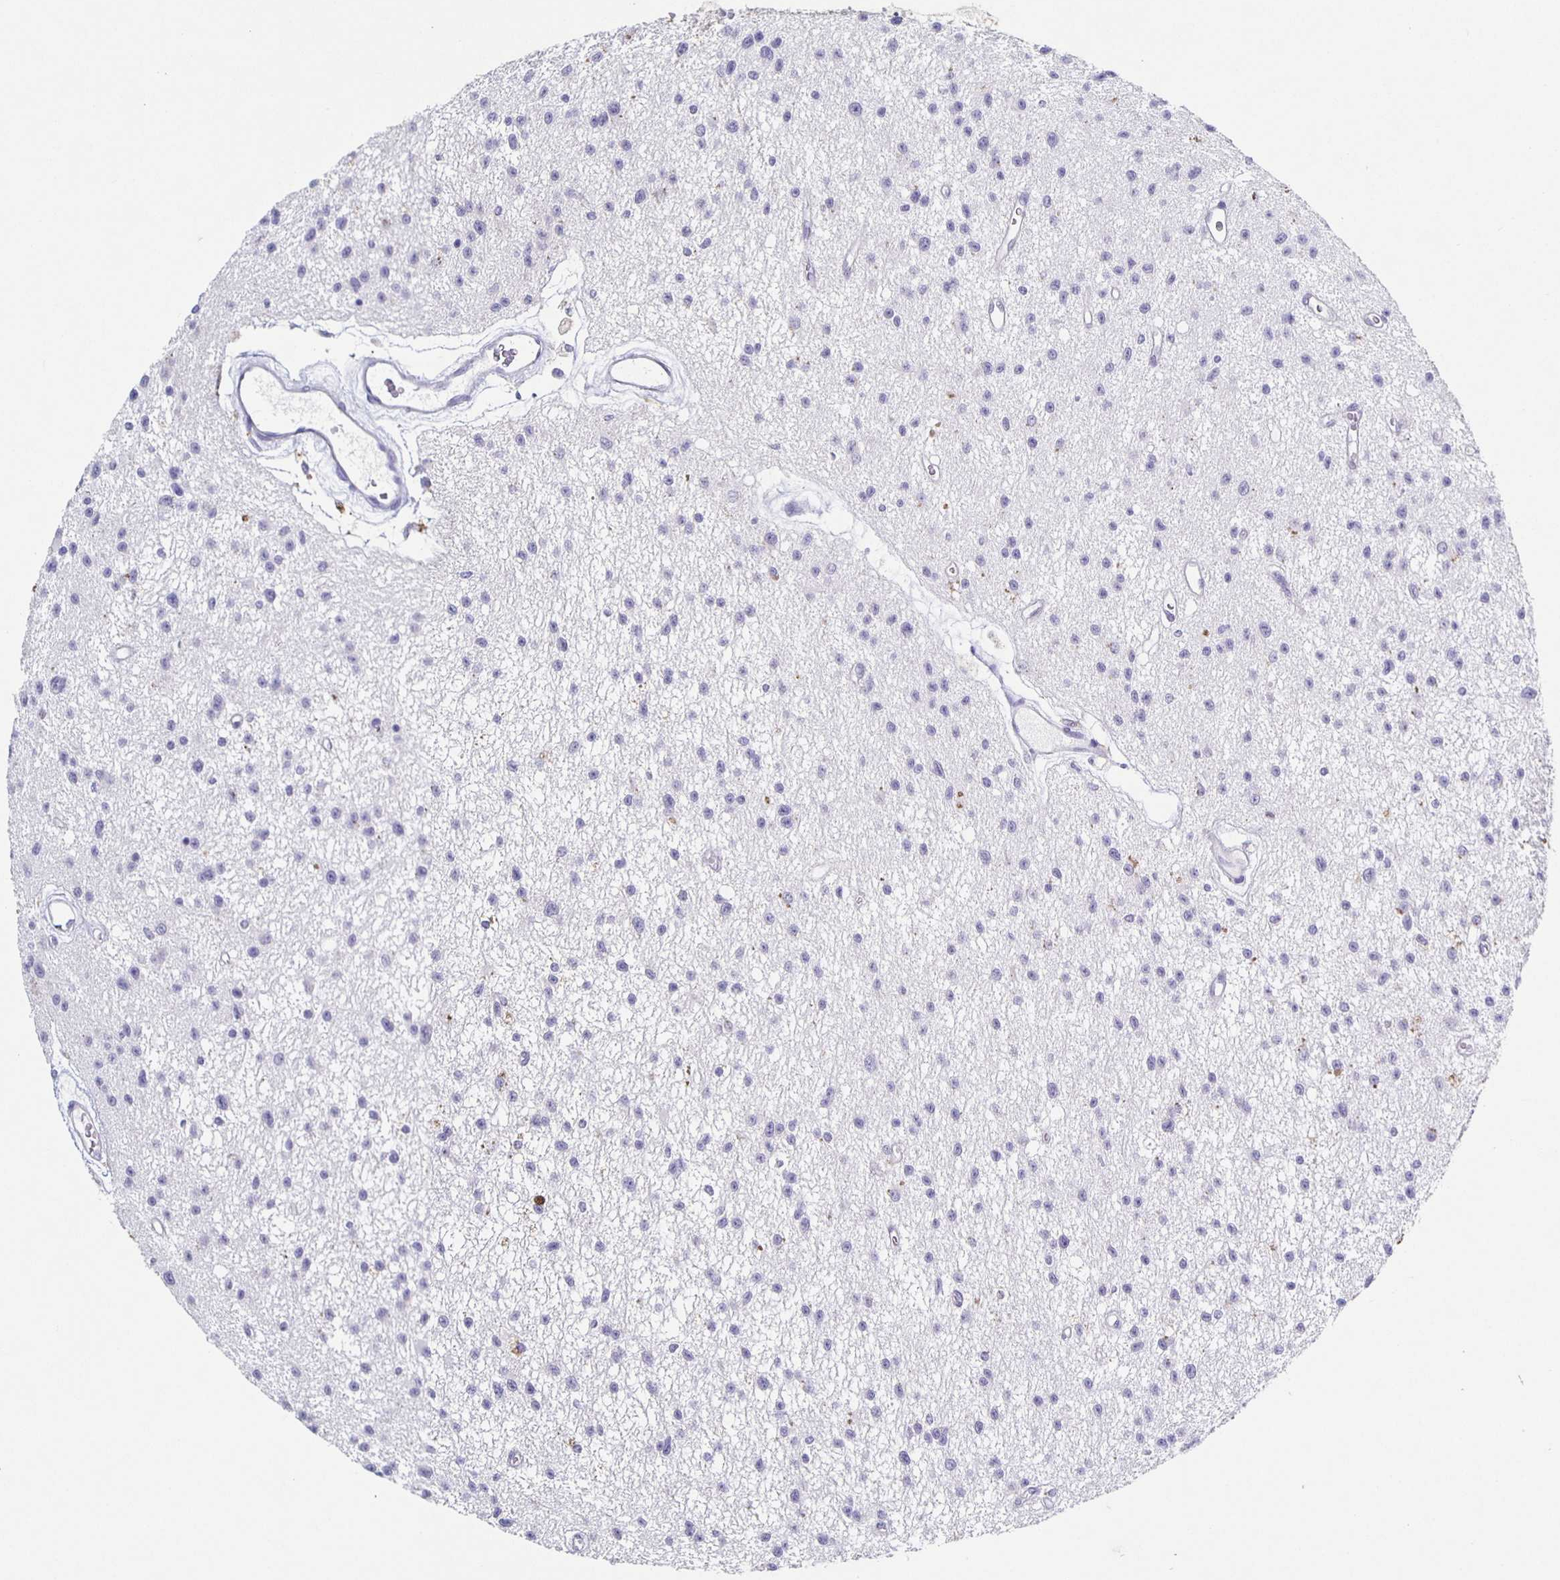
{"staining": {"intensity": "negative", "quantity": "none", "location": "none"}, "tissue": "glioma", "cell_type": "Tumor cells", "image_type": "cancer", "snomed": [{"axis": "morphology", "description": "Glioma, malignant, Low grade"}, {"axis": "topography", "description": "Brain"}], "caption": "High magnification brightfield microscopy of malignant glioma (low-grade) stained with DAB (brown) and counterstained with hematoxylin (blue): tumor cells show no significant expression.", "gene": "CARNS1", "patient": {"sex": "male", "age": 43}}